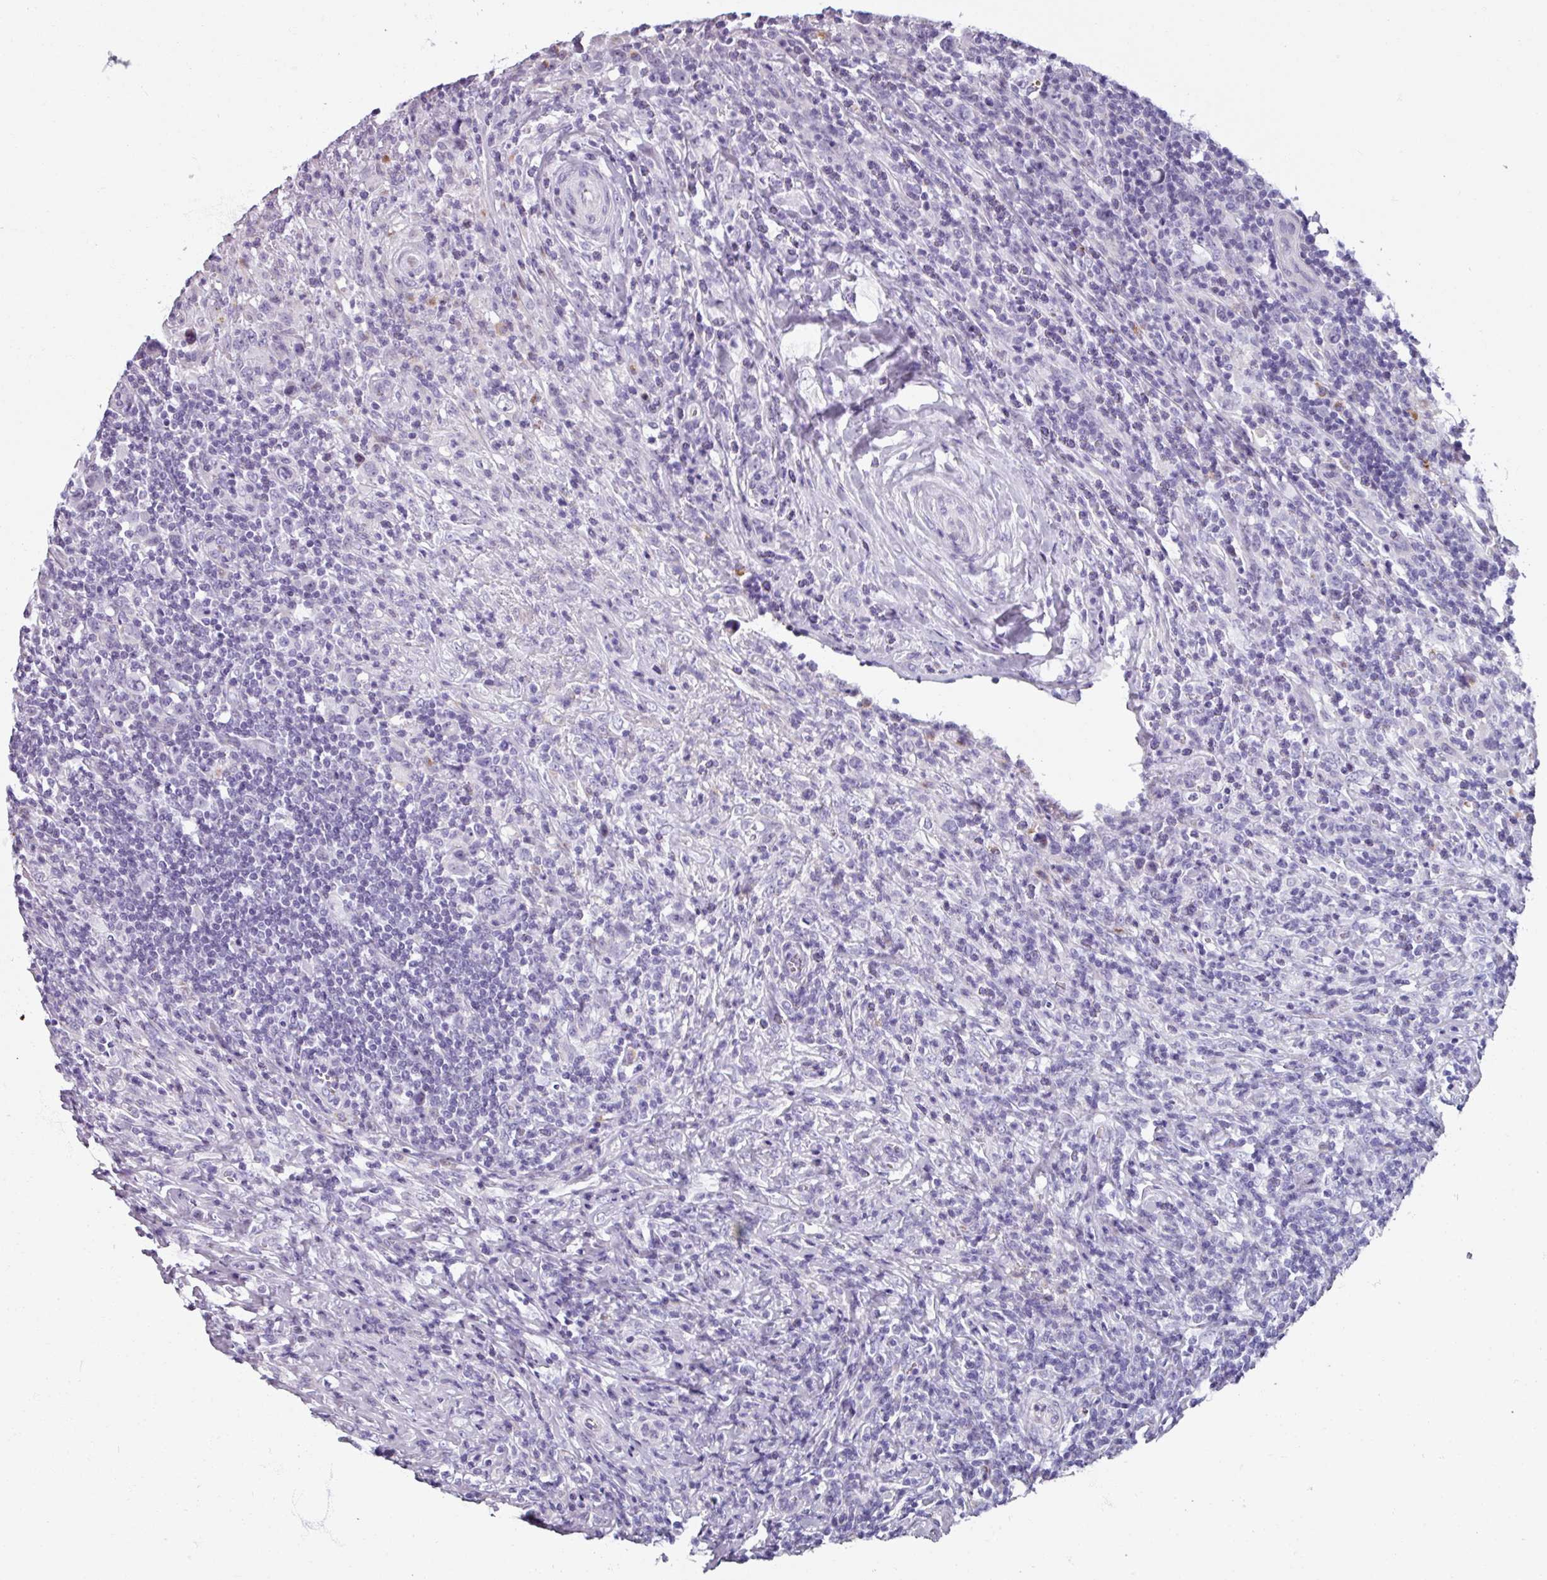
{"staining": {"intensity": "negative", "quantity": "none", "location": "none"}, "tissue": "lymphoma", "cell_type": "Tumor cells", "image_type": "cancer", "snomed": [{"axis": "morphology", "description": "Hodgkin's disease, NOS"}, {"axis": "topography", "description": "Lymph node"}], "caption": "Hodgkin's disease stained for a protein using immunohistochemistry (IHC) reveals no expression tumor cells.", "gene": "SPESP1", "patient": {"sex": "female", "age": 18}}